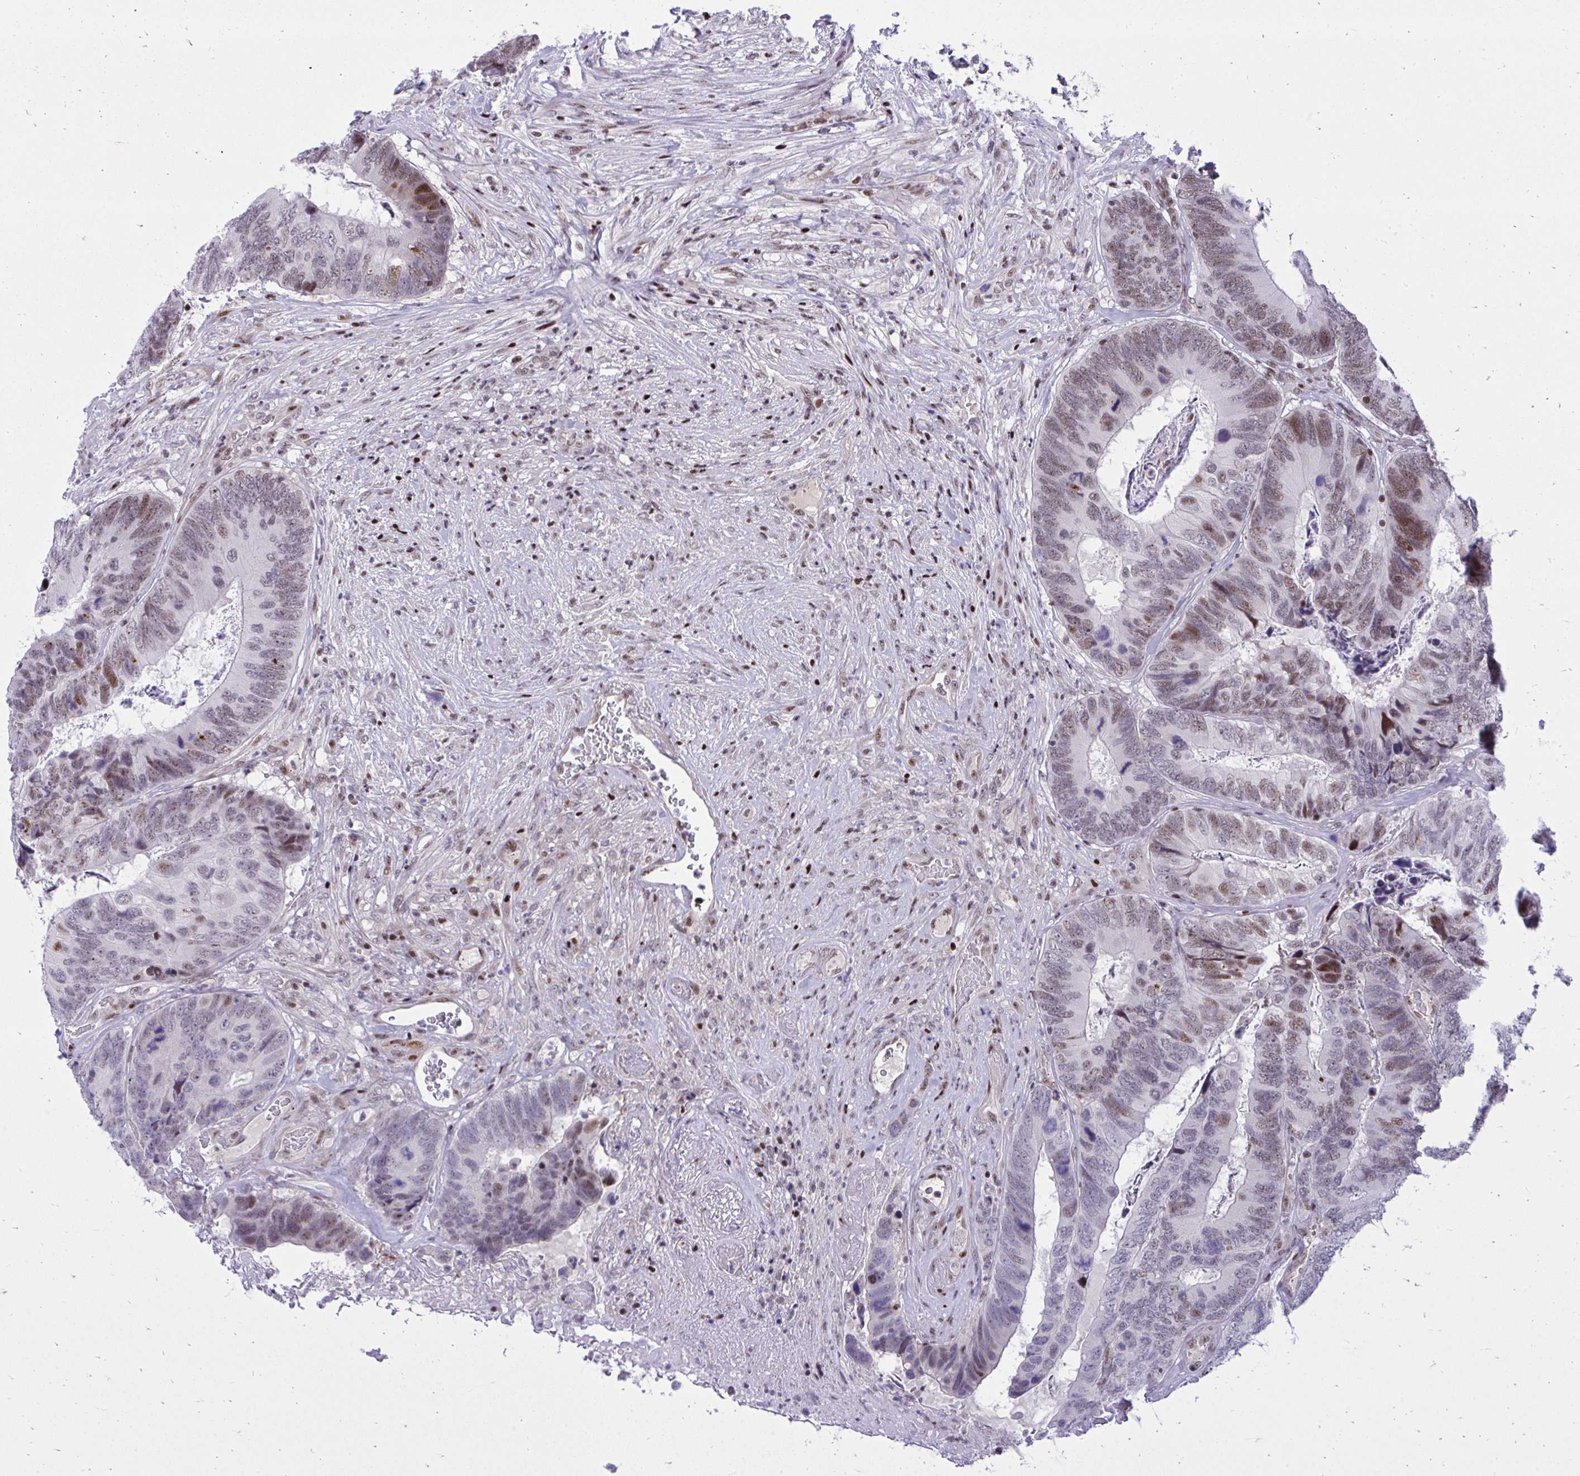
{"staining": {"intensity": "moderate", "quantity": "25%-75%", "location": "nuclear"}, "tissue": "colorectal cancer", "cell_type": "Tumor cells", "image_type": "cancer", "snomed": [{"axis": "morphology", "description": "Adenocarcinoma, NOS"}, {"axis": "topography", "description": "Colon"}], "caption": "Protein expression analysis of human colorectal adenocarcinoma reveals moderate nuclear positivity in about 25%-75% of tumor cells.", "gene": "C14orf39", "patient": {"sex": "female", "age": 67}}